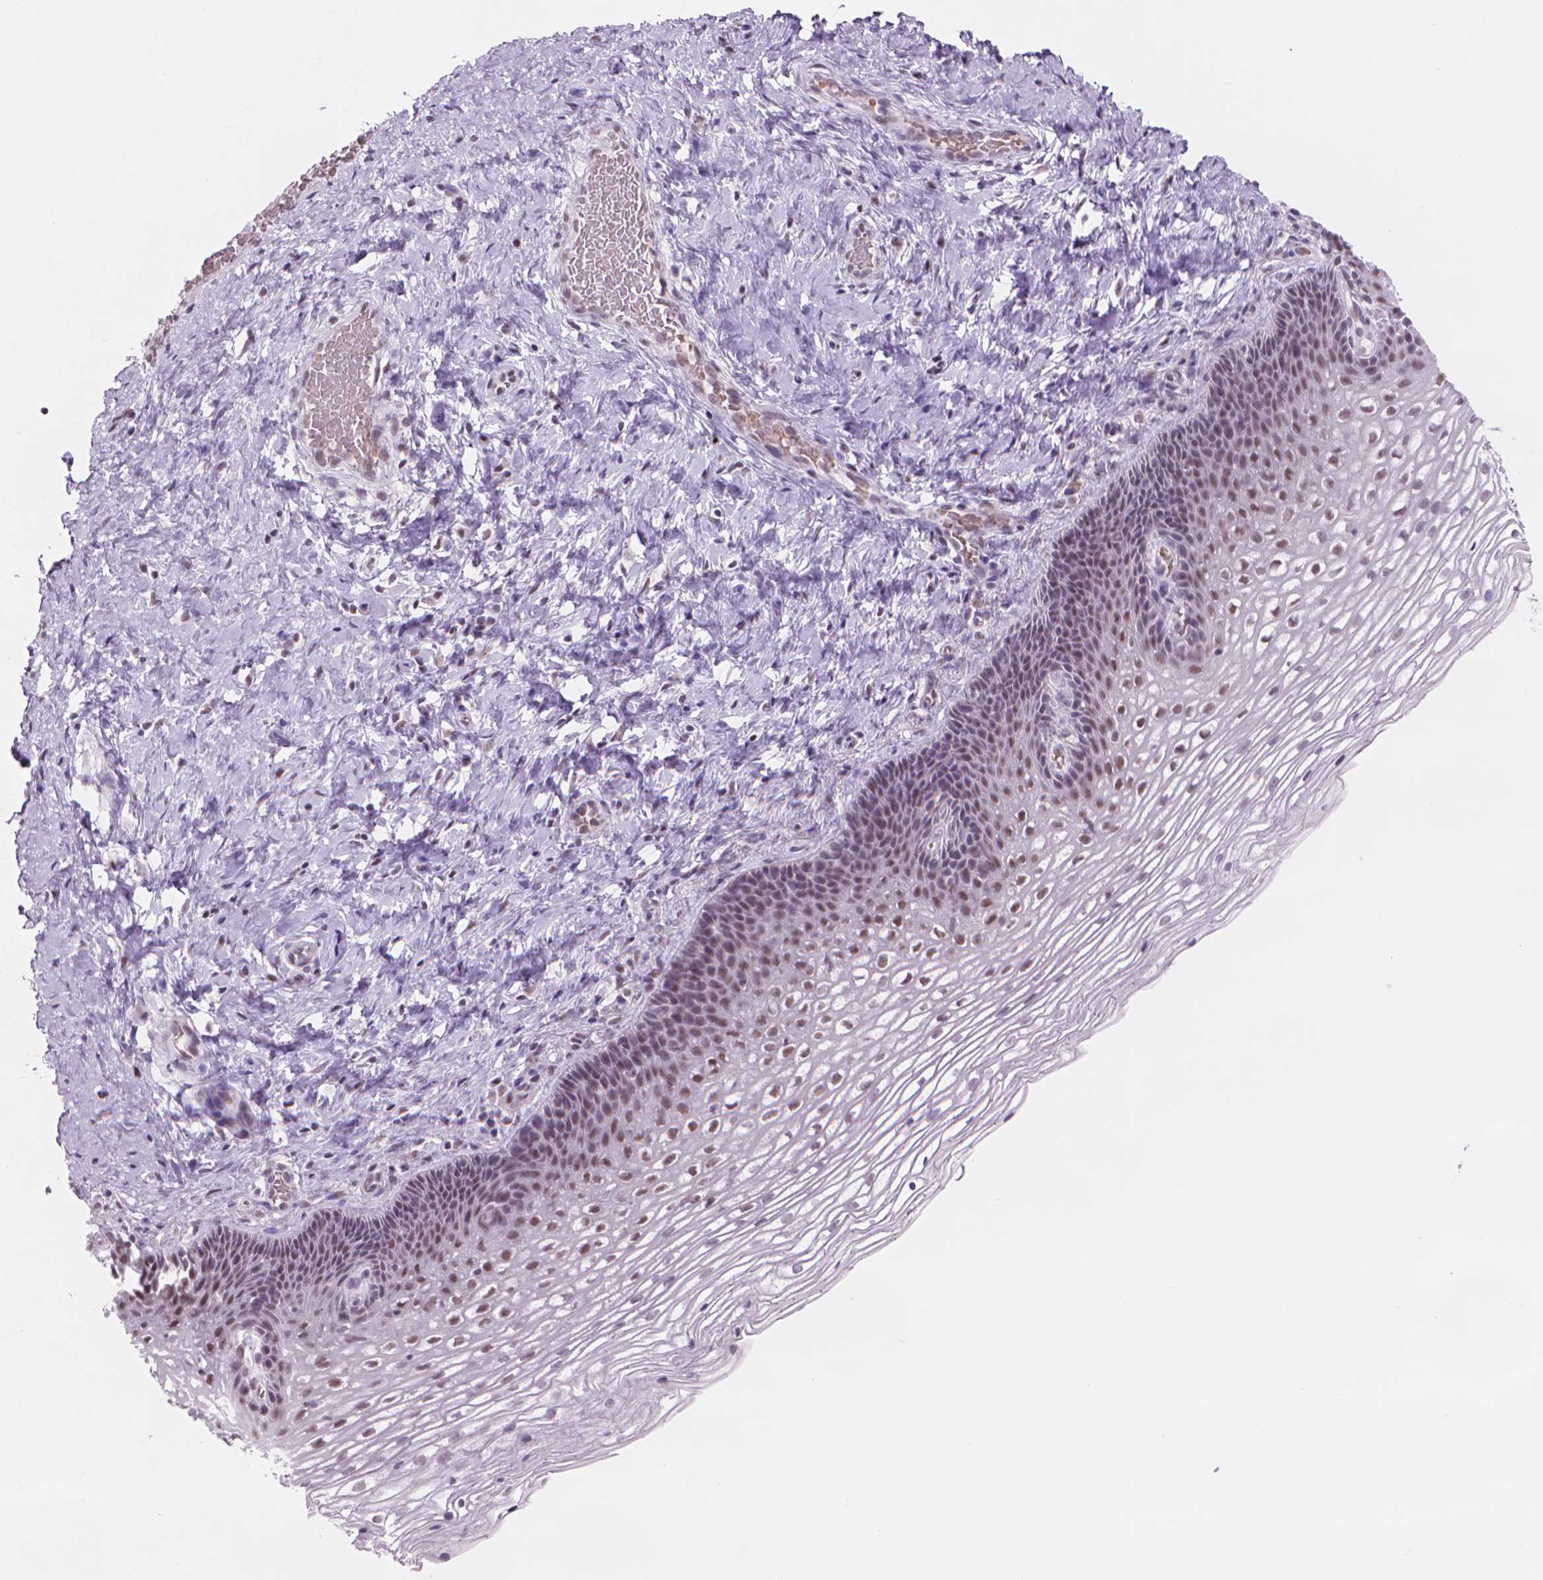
{"staining": {"intensity": "moderate", "quantity": ">75%", "location": "nuclear"}, "tissue": "cervix", "cell_type": "Glandular cells", "image_type": "normal", "snomed": [{"axis": "morphology", "description": "Normal tissue, NOS"}, {"axis": "topography", "description": "Cervix"}], "caption": "Cervix stained with DAB (3,3'-diaminobenzidine) IHC shows medium levels of moderate nuclear positivity in approximately >75% of glandular cells.", "gene": "POLR3D", "patient": {"sex": "female", "age": 34}}